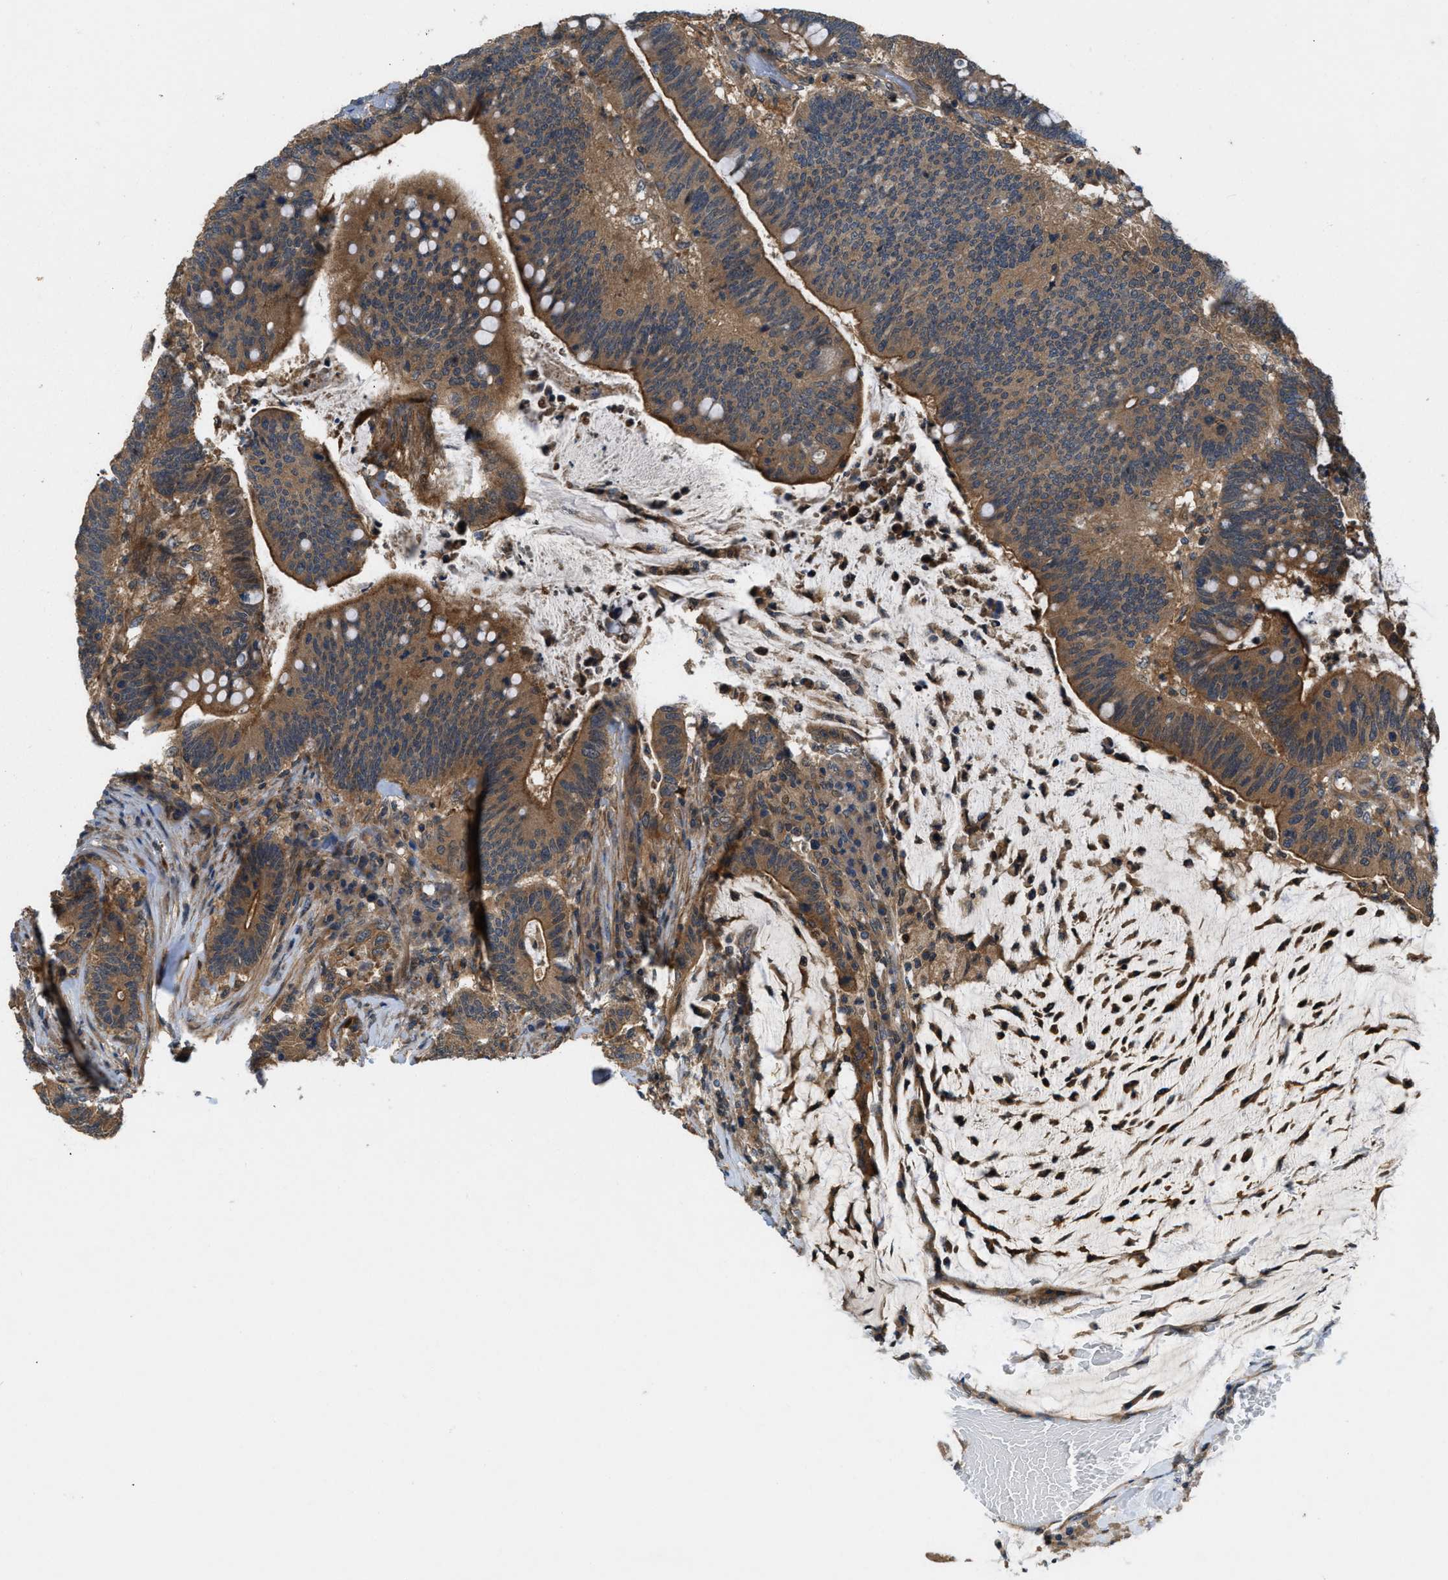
{"staining": {"intensity": "strong", "quantity": ">75%", "location": "cytoplasmic/membranous"}, "tissue": "colorectal cancer", "cell_type": "Tumor cells", "image_type": "cancer", "snomed": [{"axis": "morphology", "description": "Normal tissue, NOS"}, {"axis": "morphology", "description": "Adenocarcinoma, NOS"}, {"axis": "topography", "description": "Colon"}], "caption": "Strong cytoplasmic/membranous expression is appreciated in about >75% of tumor cells in colorectal cancer (adenocarcinoma).", "gene": "GPR31", "patient": {"sex": "female", "age": 66}}